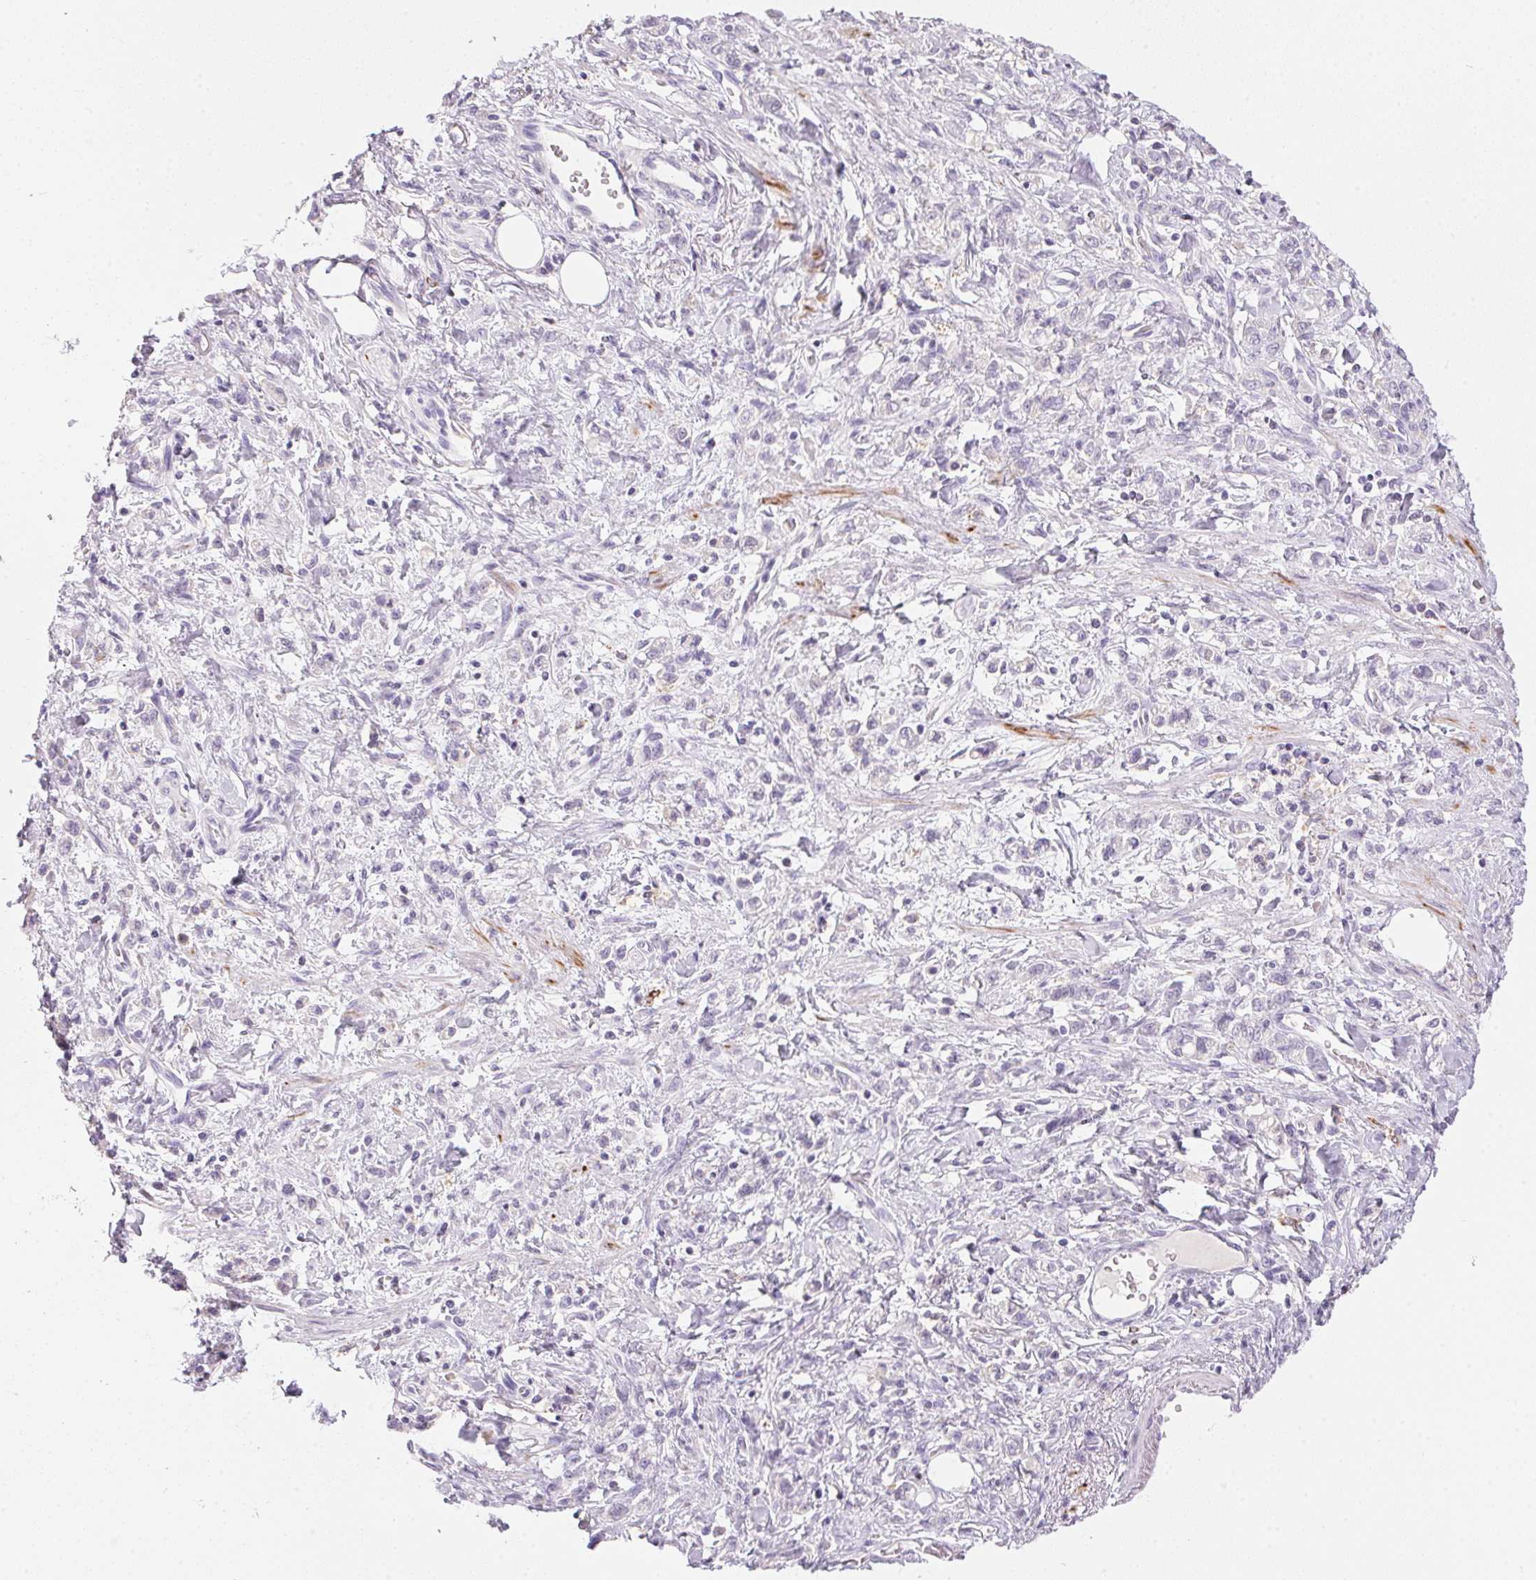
{"staining": {"intensity": "negative", "quantity": "none", "location": "none"}, "tissue": "stomach cancer", "cell_type": "Tumor cells", "image_type": "cancer", "snomed": [{"axis": "morphology", "description": "Adenocarcinoma, NOS"}, {"axis": "topography", "description": "Stomach"}], "caption": "Immunohistochemistry (IHC) photomicrograph of neoplastic tissue: adenocarcinoma (stomach) stained with DAB displays no significant protein expression in tumor cells.", "gene": "ECPAS", "patient": {"sex": "male", "age": 77}}